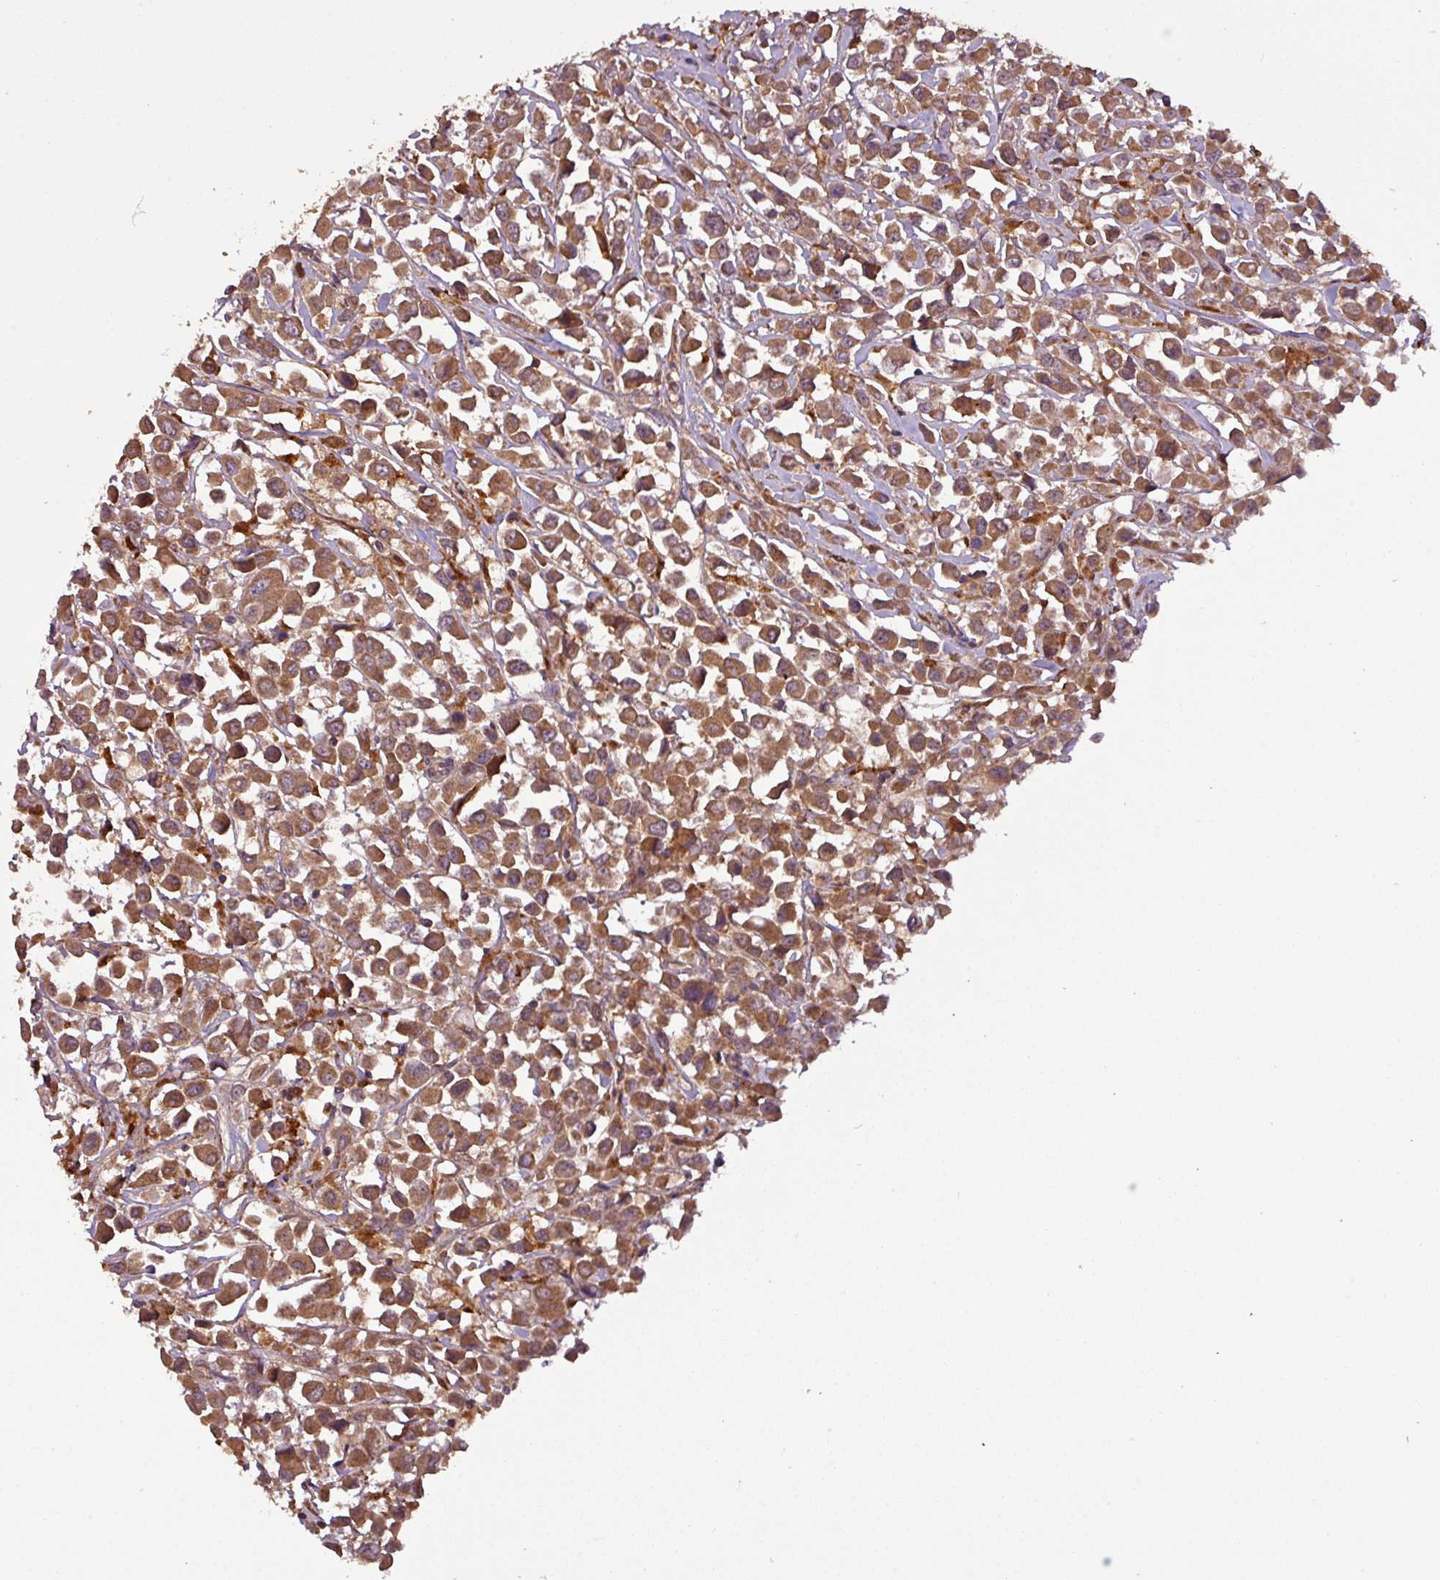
{"staining": {"intensity": "moderate", "quantity": ">75%", "location": "cytoplasmic/membranous"}, "tissue": "breast cancer", "cell_type": "Tumor cells", "image_type": "cancer", "snomed": [{"axis": "morphology", "description": "Duct carcinoma"}, {"axis": "topography", "description": "Breast"}], "caption": "Breast cancer was stained to show a protein in brown. There is medium levels of moderate cytoplasmic/membranous staining in about >75% of tumor cells.", "gene": "NT5C3A", "patient": {"sex": "female", "age": 61}}